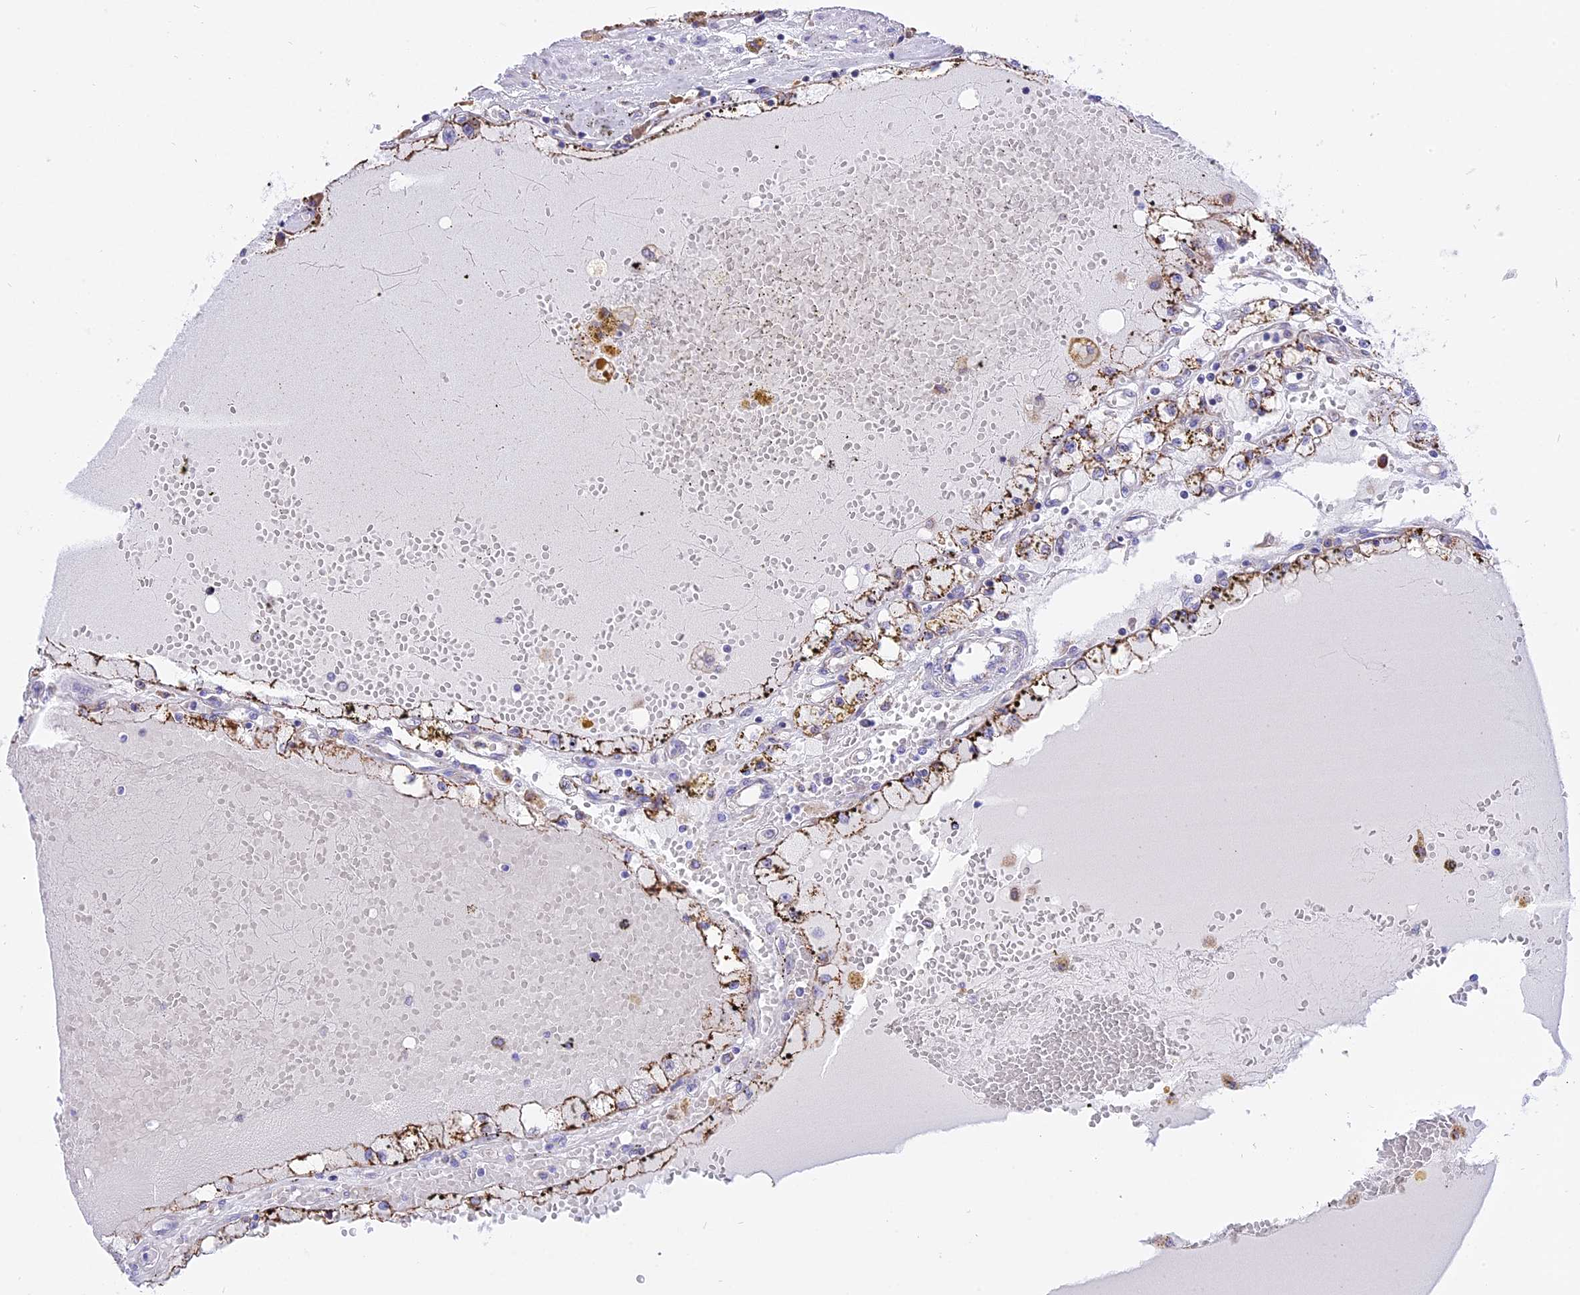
{"staining": {"intensity": "moderate", "quantity": ">75%", "location": "cytoplasmic/membranous"}, "tissue": "renal cancer", "cell_type": "Tumor cells", "image_type": "cancer", "snomed": [{"axis": "morphology", "description": "Adenocarcinoma, NOS"}, {"axis": "topography", "description": "Kidney"}], "caption": "DAB immunohistochemical staining of human adenocarcinoma (renal) shows moderate cytoplasmic/membranous protein staining in about >75% of tumor cells.", "gene": "ARMCX6", "patient": {"sex": "male", "age": 56}}